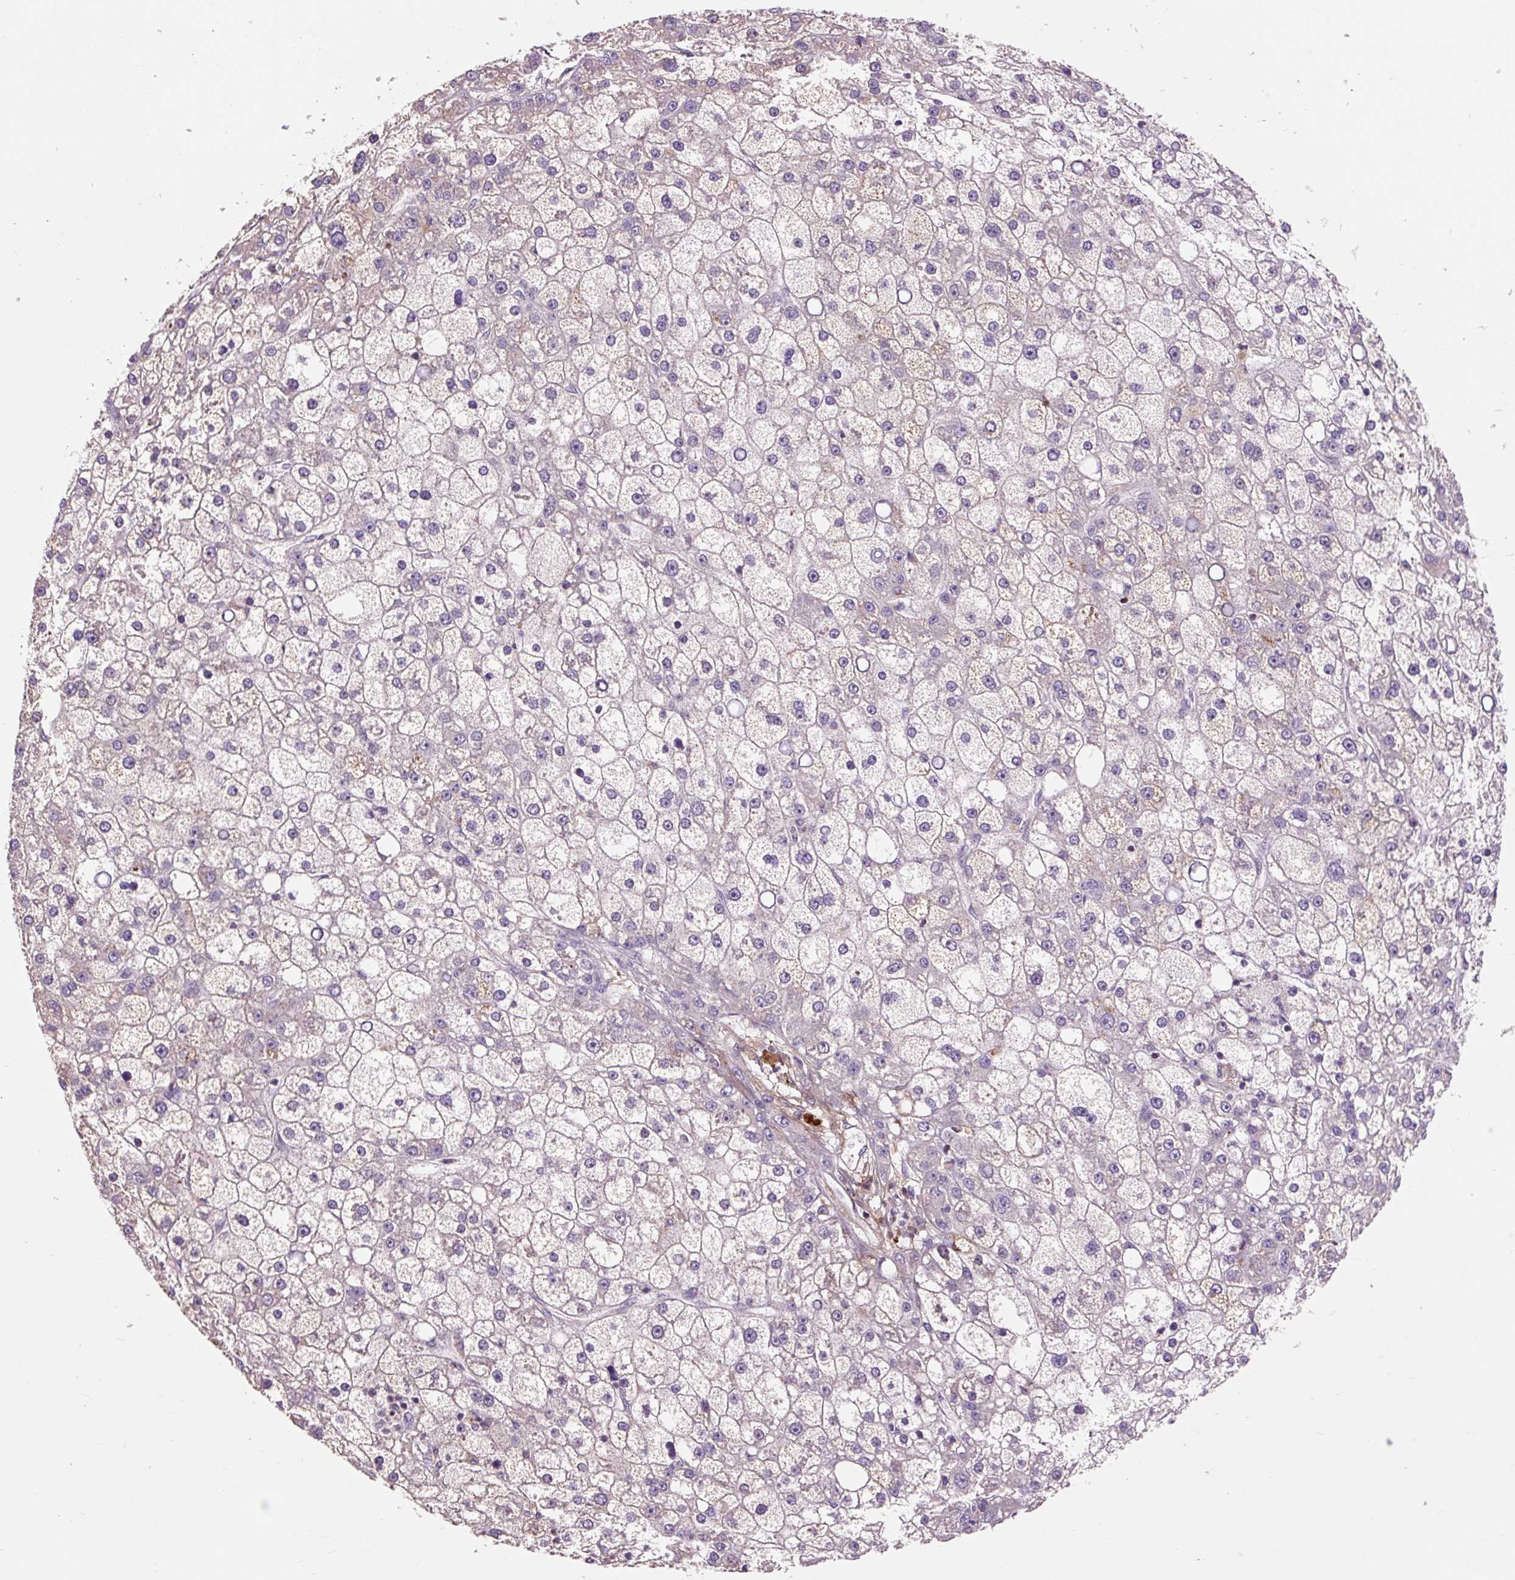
{"staining": {"intensity": "negative", "quantity": "none", "location": "none"}, "tissue": "liver cancer", "cell_type": "Tumor cells", "image_type": "cancer", "snomed": [{"axis": "morphology", "description": "Carcinoma, Hepatocellular, NOS"}, {"axis": "topography", "description": "Liver"}], "caption": "This photomicrograph is of liver cancer stained with IHC to label a protein in brown with the nuclei are counter-stained blue. There is no positivity in tumor cells.", "gene": "PRIMPOL", "patient": {"sex": "male", "age": 67}}